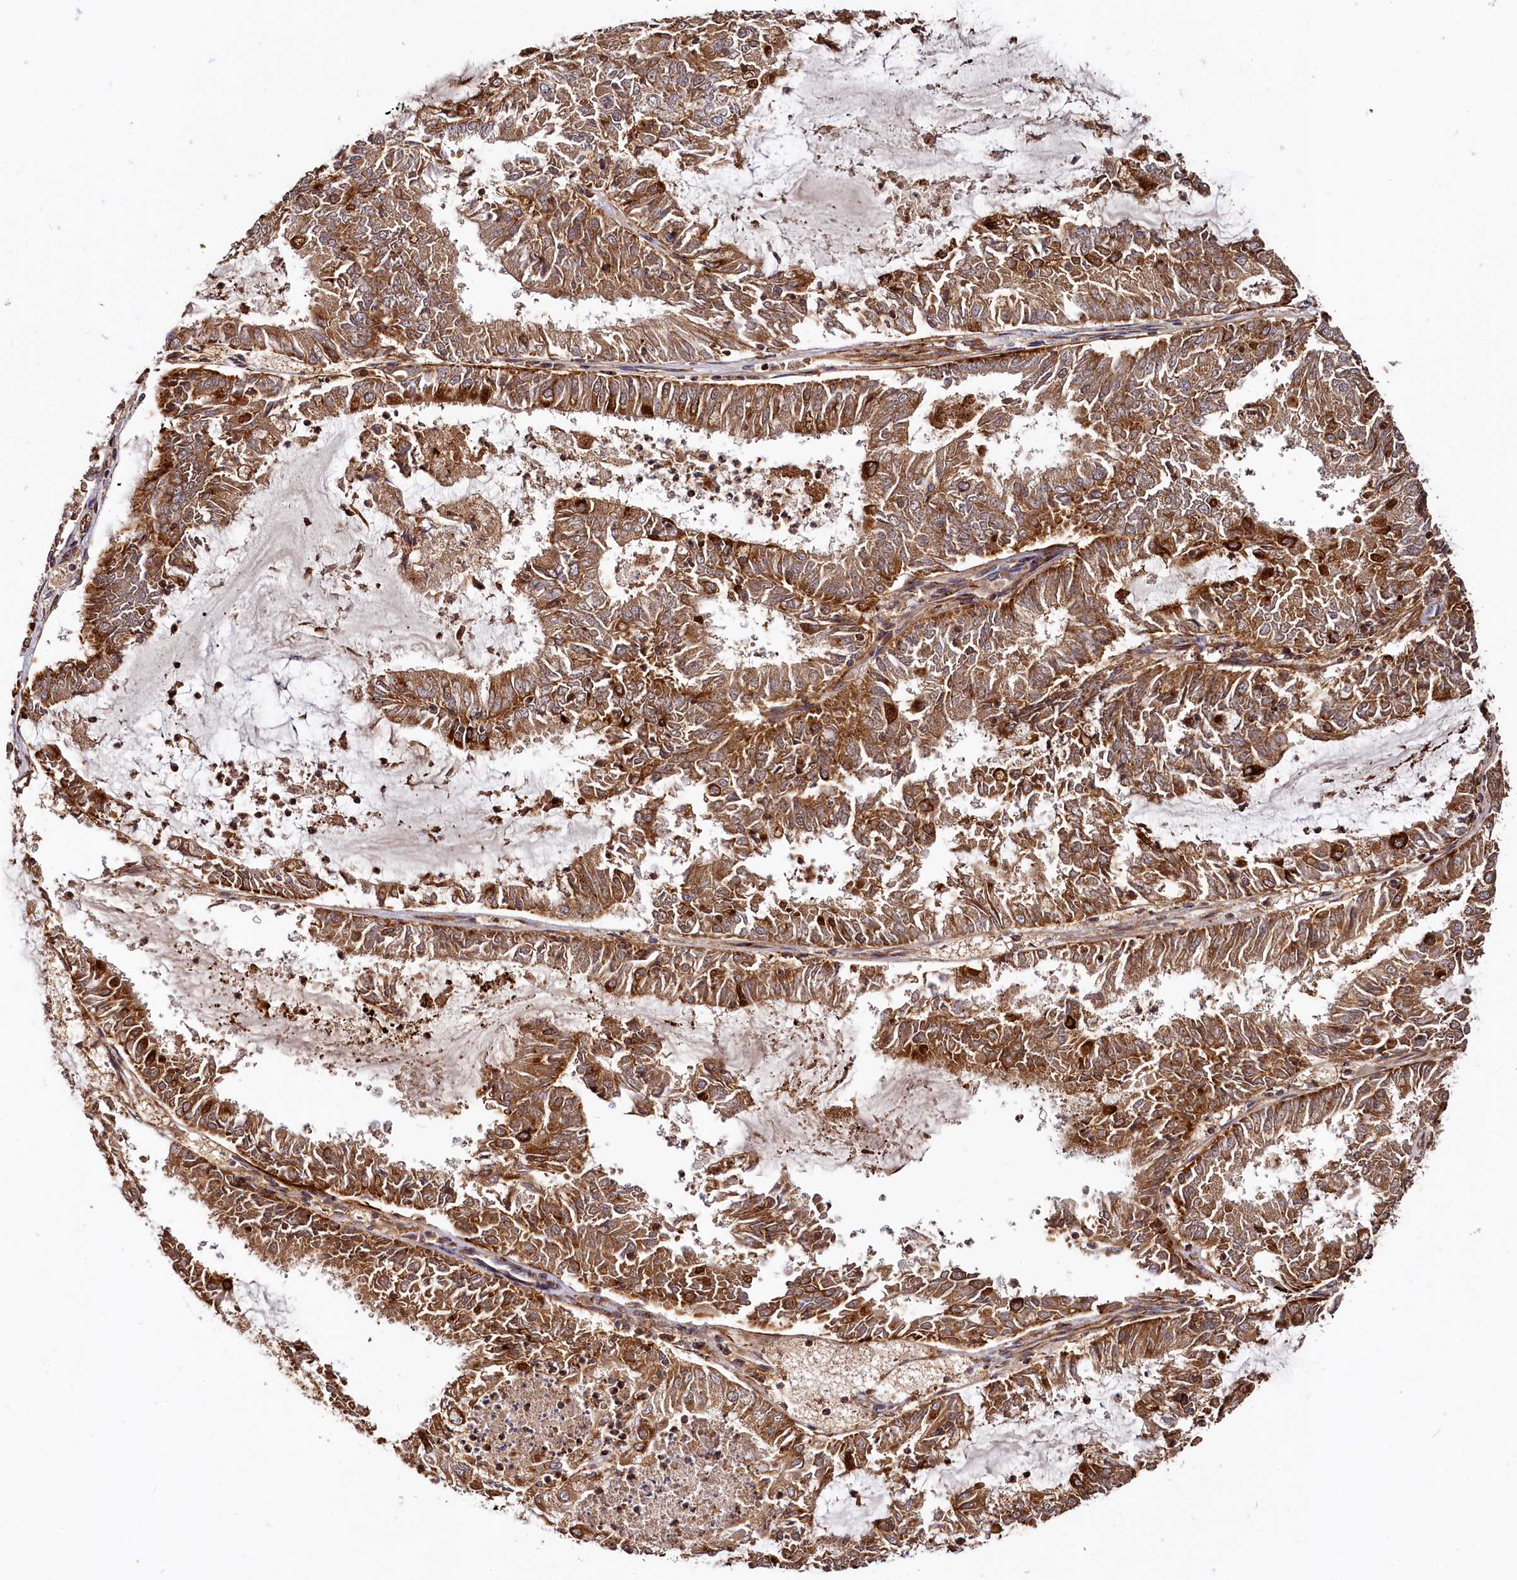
{"staining": {"intensity": "strong", "quantity": ">75%", "location": "cytoplasmic/membranous"}, "tissue": "endometrial cancer", "cell_type": "Tumor cells", "image_type": "cancer", "snomed": [{"axis": "morphology", "description": "Adenocarcinoma, NOS"}, {"axis": "topography", "description": "Endometrium"}], "caption": "Strong cytoplasmic/membranous protein staining is seen in about >75% of tumor cells in endometrial adenocarcinoma. The protein of interest is shown in brown color, while the nuclei are stained blue.", "gene": "WDR73", "patient": {"sex": "female", "age": 57}}